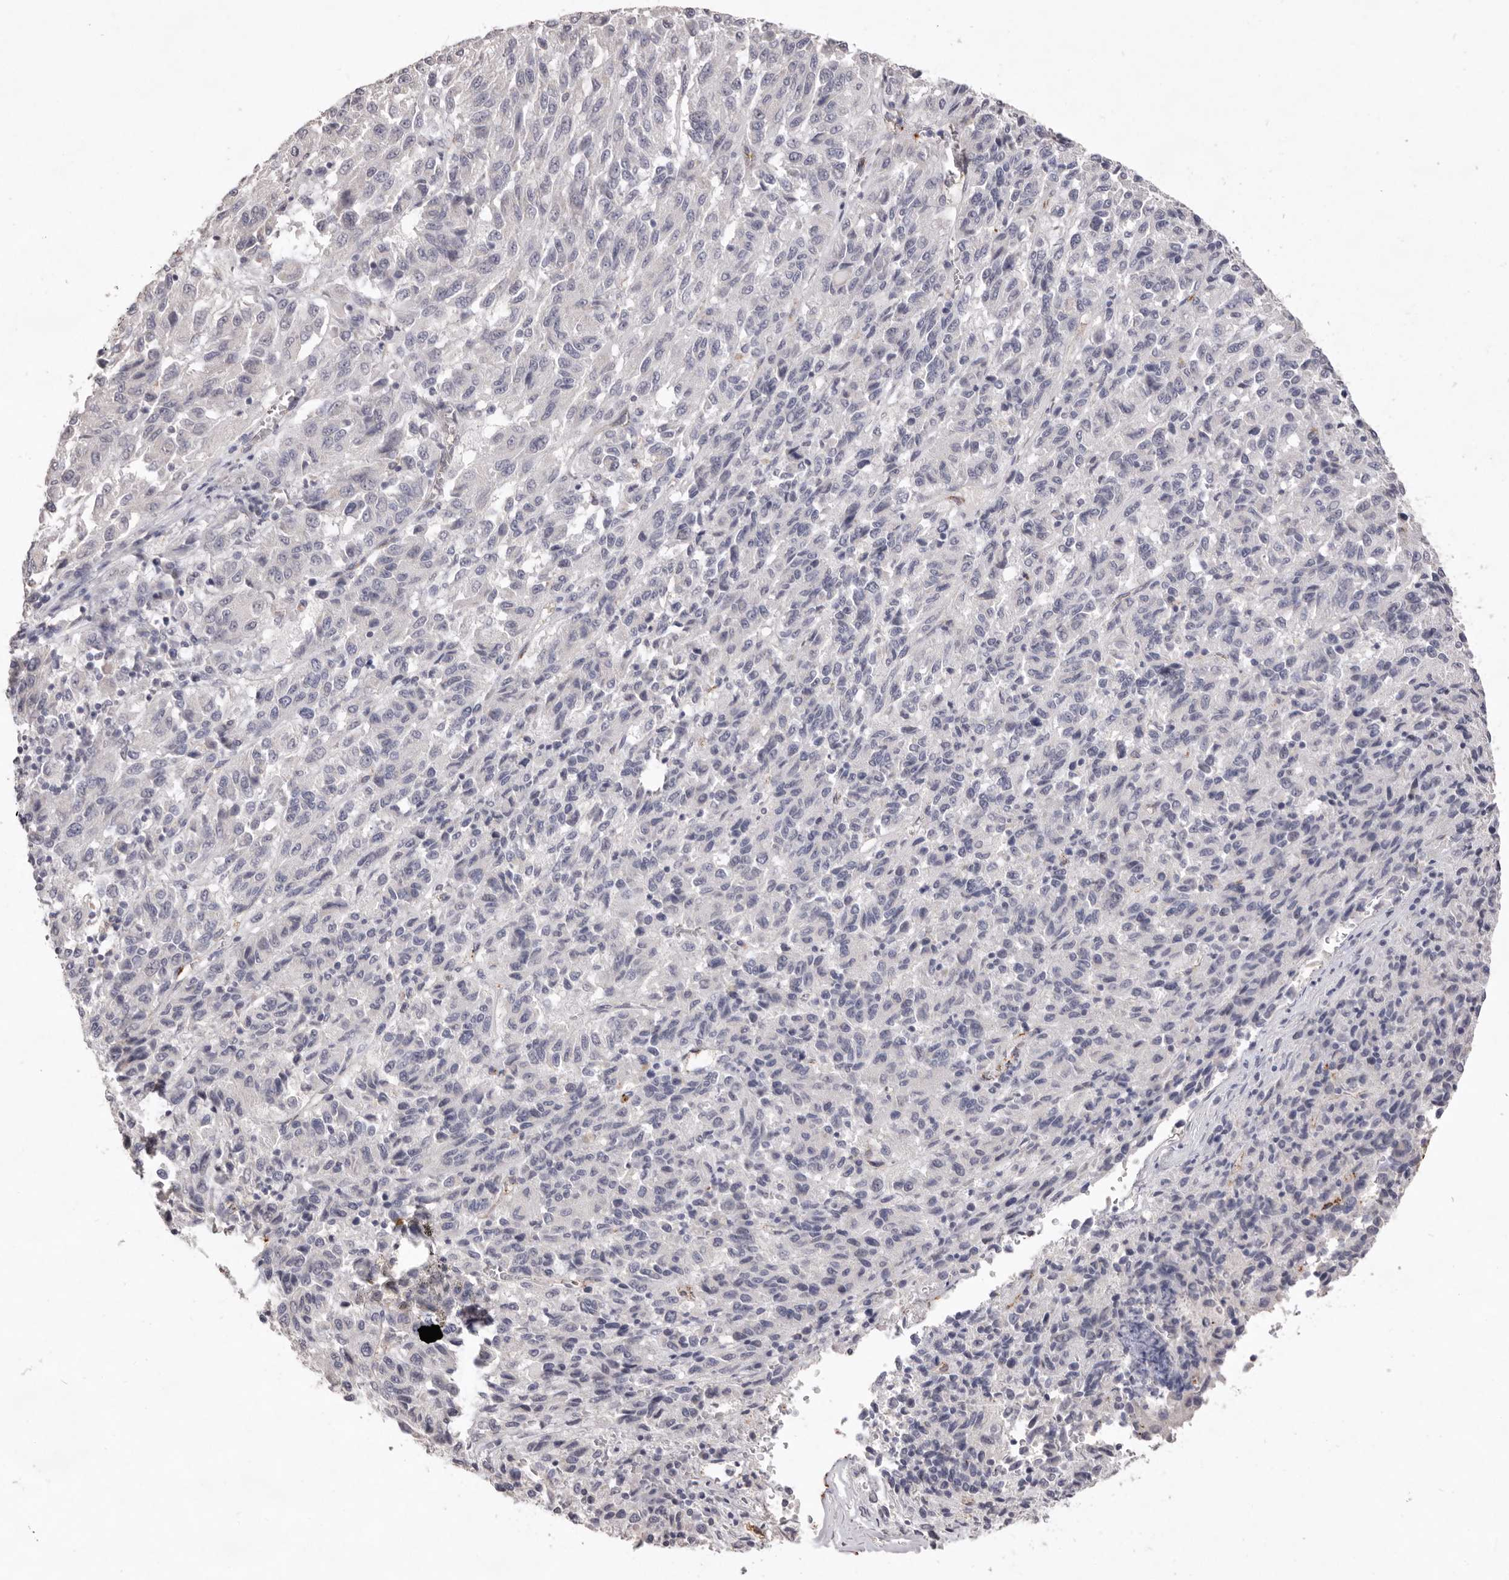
{"staining": {"intensity": "negative", "quantity": "none", "location": "none"}, "tissue": "melanoma", "cell_type": "Tumor cells", "image_type": "cancer", "snomed": [{"axis": "morphology", "description": "Malignant melanoma, Metastatic site"}, {"axis": "topography", "description": "Lung"}], "caption": "This is an IHC image of melanoma. There is no positivity in tumor cells.", "gene": "ZYG11B", "patient": {"sex": "male", "age": 64}}